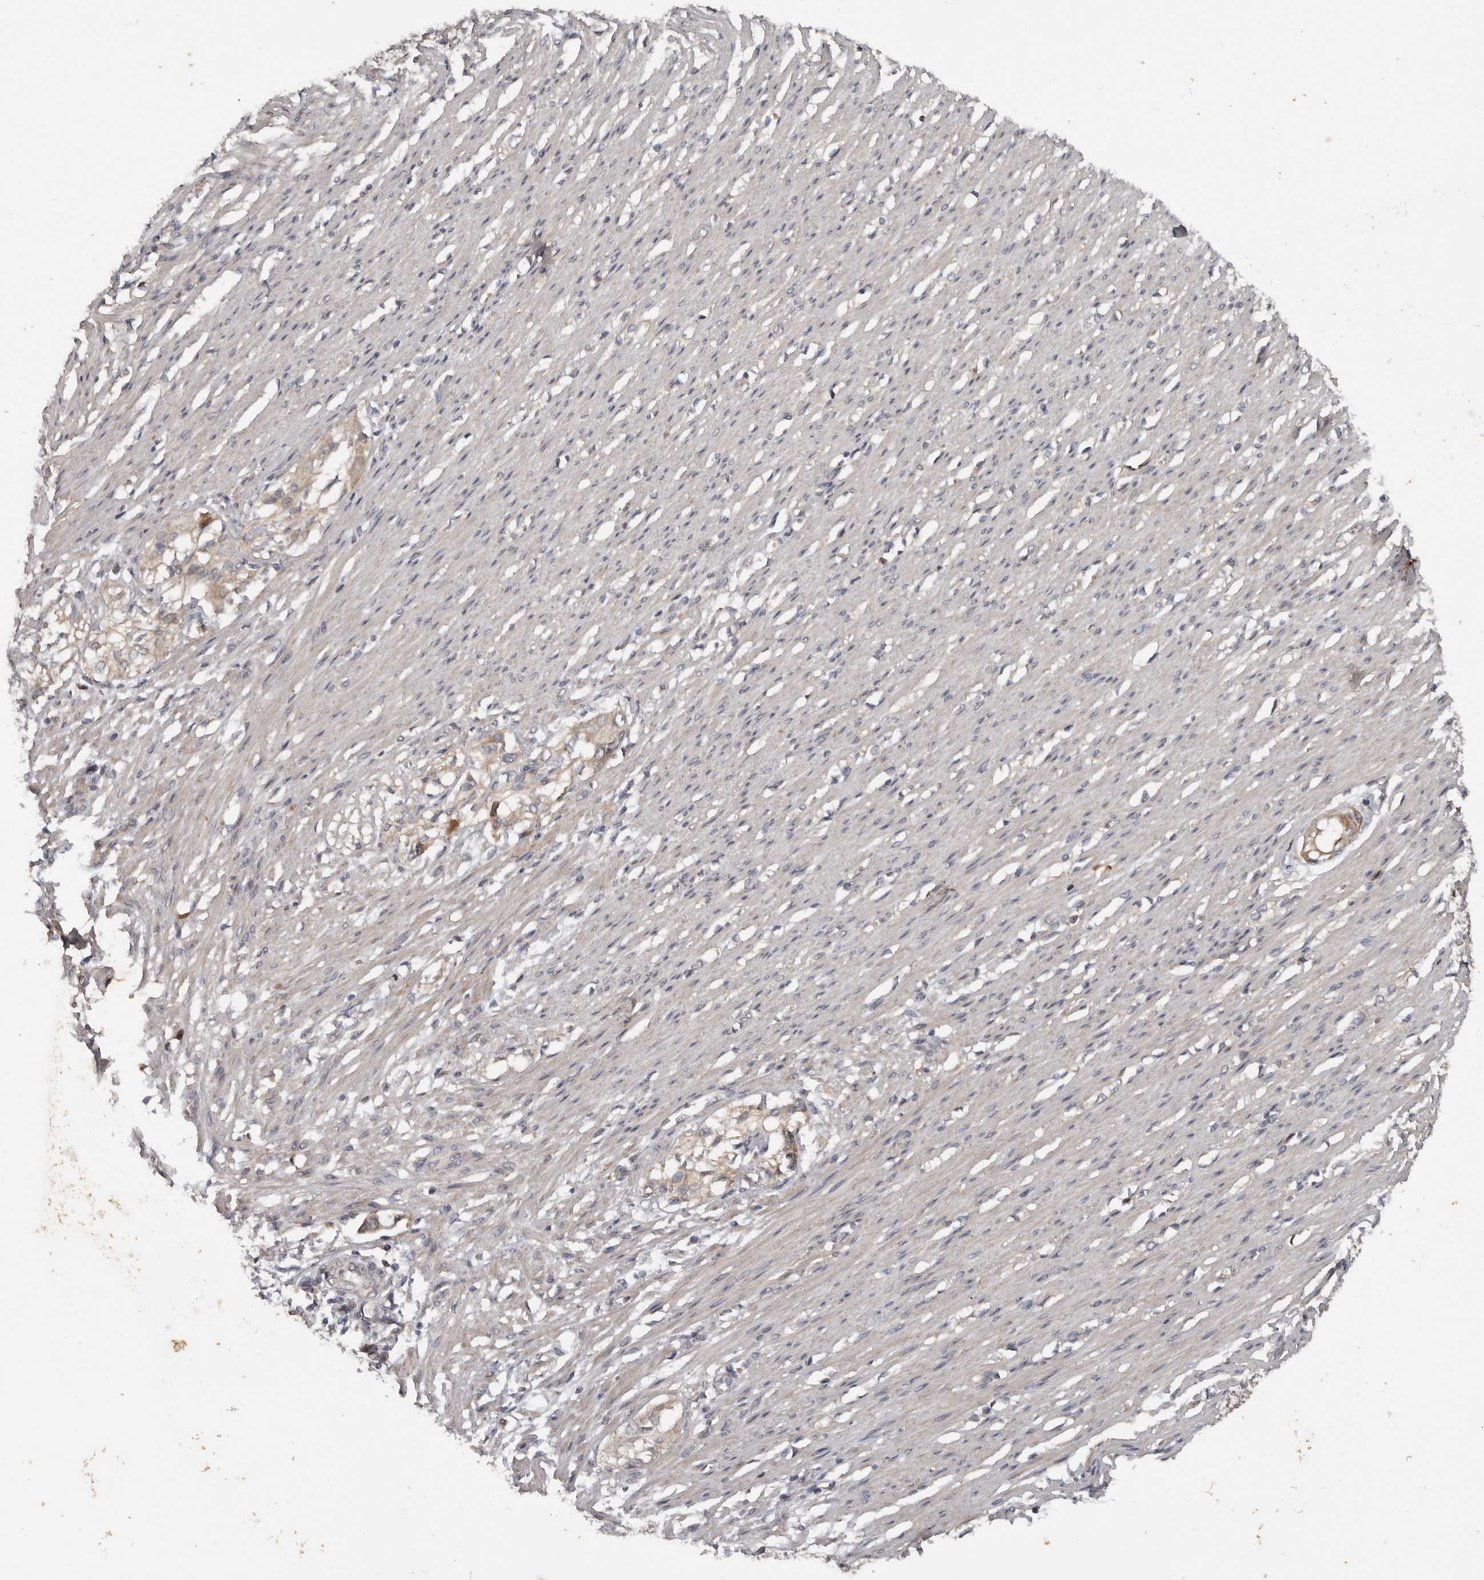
{"staining": {"intensity": "weak", "quantity": "25%-75%", "location": "cytoplasmic/membranous"}, "tissue": "smooth muscle", "cell_type": "Smooth muscle cells", "image_type": "normal", "snomed": [{"axis": "morphology", "description": "Normal tissue, NOS"}, {"axis": "morphology", "description": "Adenocarcinoma, NOS"}, {"axis": "topography", "description": "Colon"}, {"axis": "topography", "description": "Peripheral nerve tissue"}], "caption": "High-power microscopy captured an immunohistochemistry (IHC) image of benign smooth muscle, revealing weak cytoplasmic/membranous positivity in about 25%-75% of smooth muscle cells.", "gene": "DNAJB4", "patient": {"sex": "male", "age": 14}}